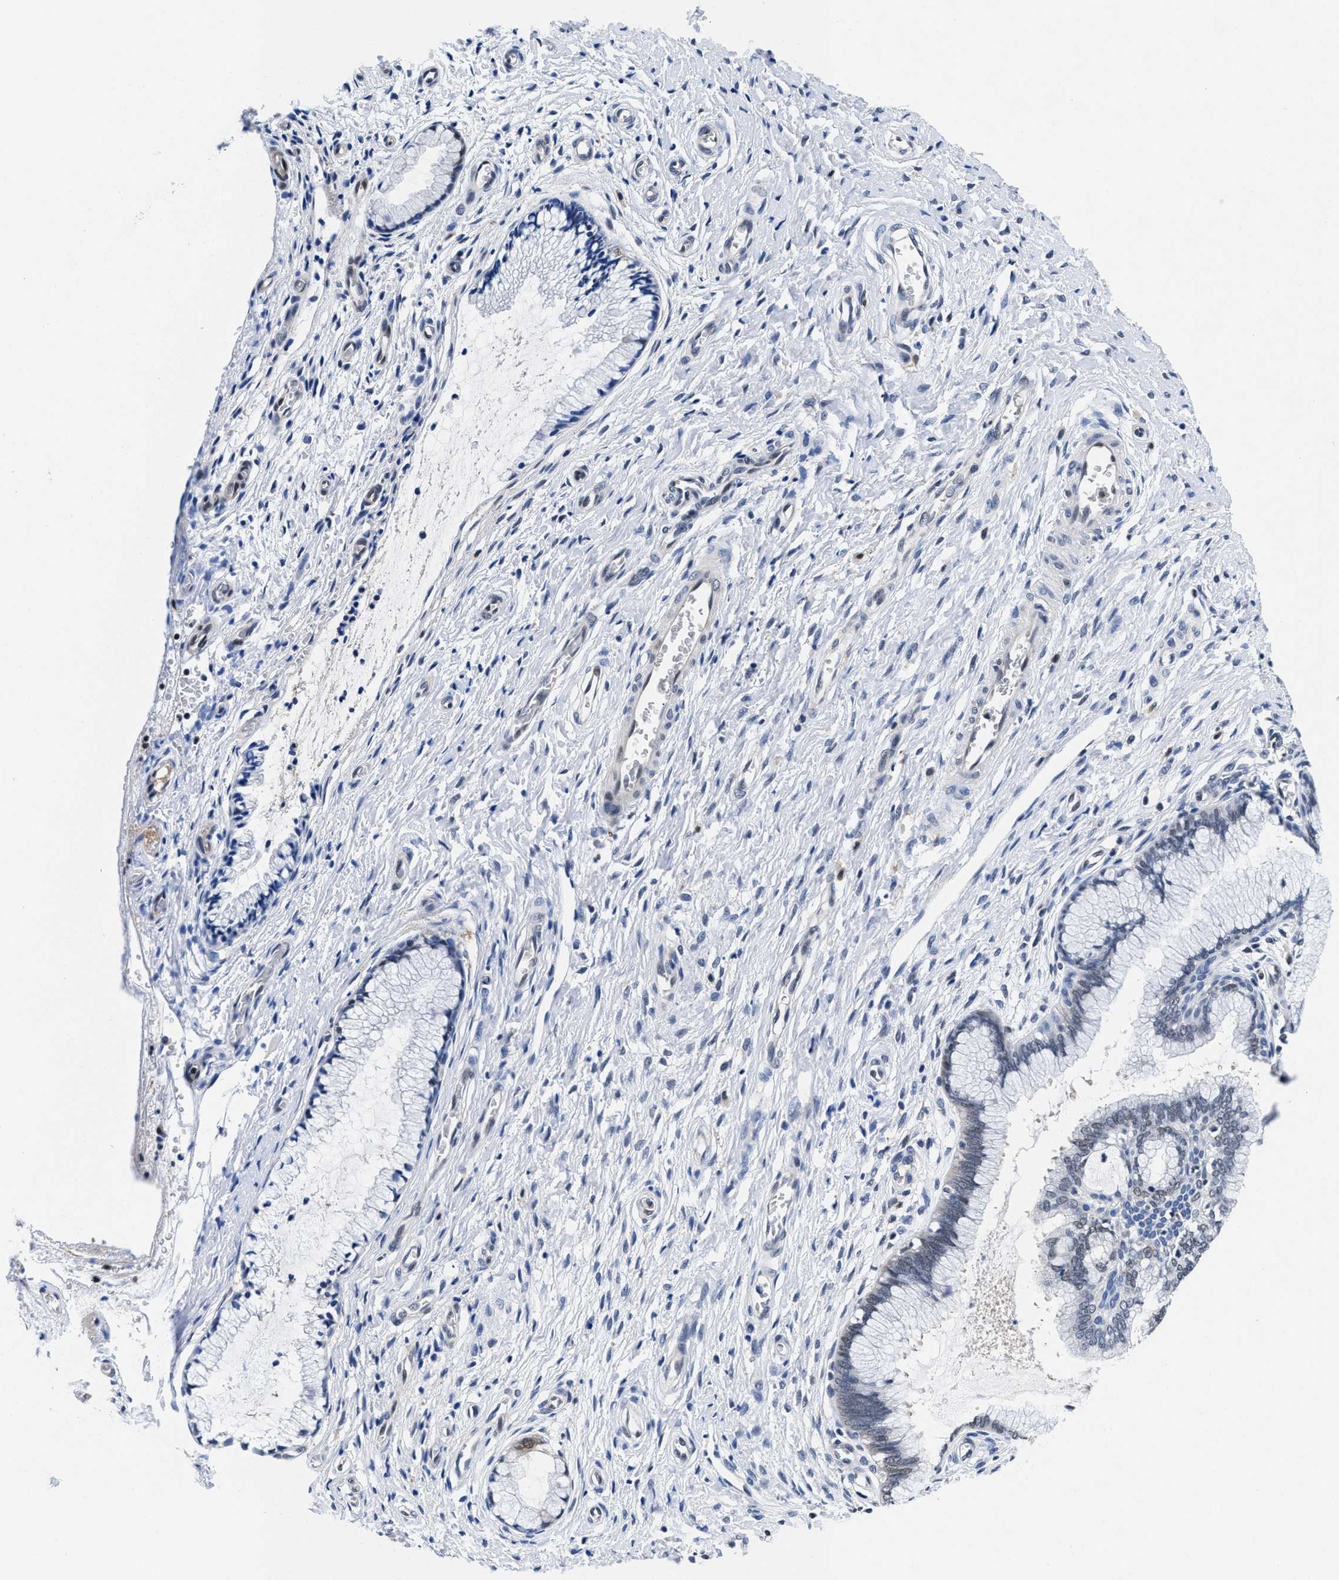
{"staining": {"intensity": "negative", "quantity": "none", "location": "none"}, "tissue": "cervix", "cell_type": "Glandular cells", "image_type": "normal", "snomed": [{"axis": "morphology", "description": "Normal tissue, NOS"}, {"axis": "topography", "description": "Cervix"}], "caption": "IHC of benign human cervix demonstrates no expression in glandular cells. The staining is performed using DAB (3,3'-diaminobenzidine) brown chromogen with nuclei counter-stained in using hematoxylin.", "gene": "ACLY", "patient": {"sex": "female", "age": 55}}